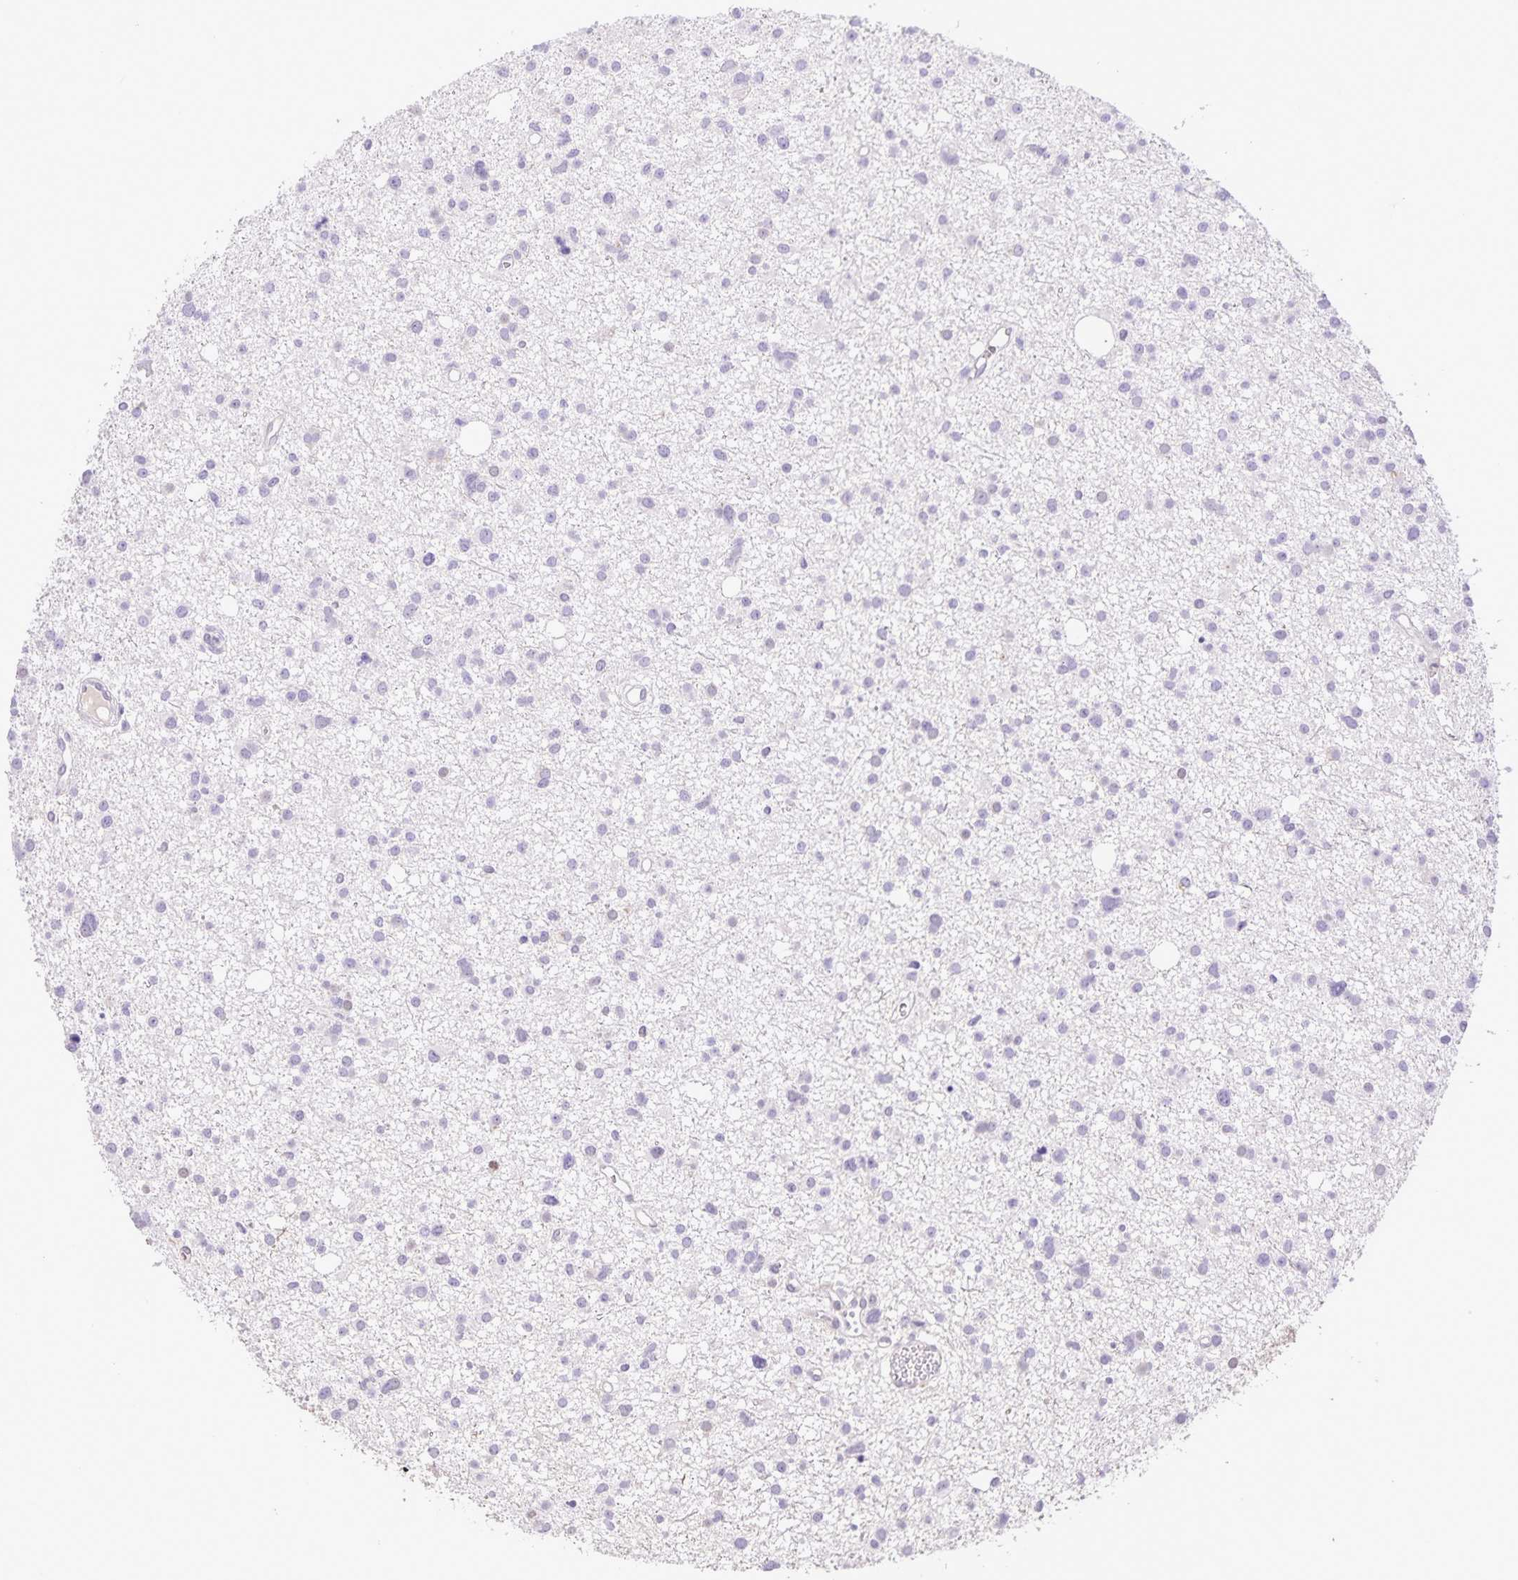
{"staining": {"intensity": "negative", "quantity": "none", "location": "none"}, "tissue": "glioma", "cell_type": "Tumor cells", "image_type": "cancer", "snomed": [{"axis": "morphology", "description": "Glioma, malignant, High grade"}, {"axis": "topography", "description": "Brain"}], "caption": "DAB (3,3'-diaminobenzidine) immunohistochemical staining of glioma shows no significant staining in tumor cells.", "gene": "ONECUT2", "patient": {"sex": "male", "age": 23}}